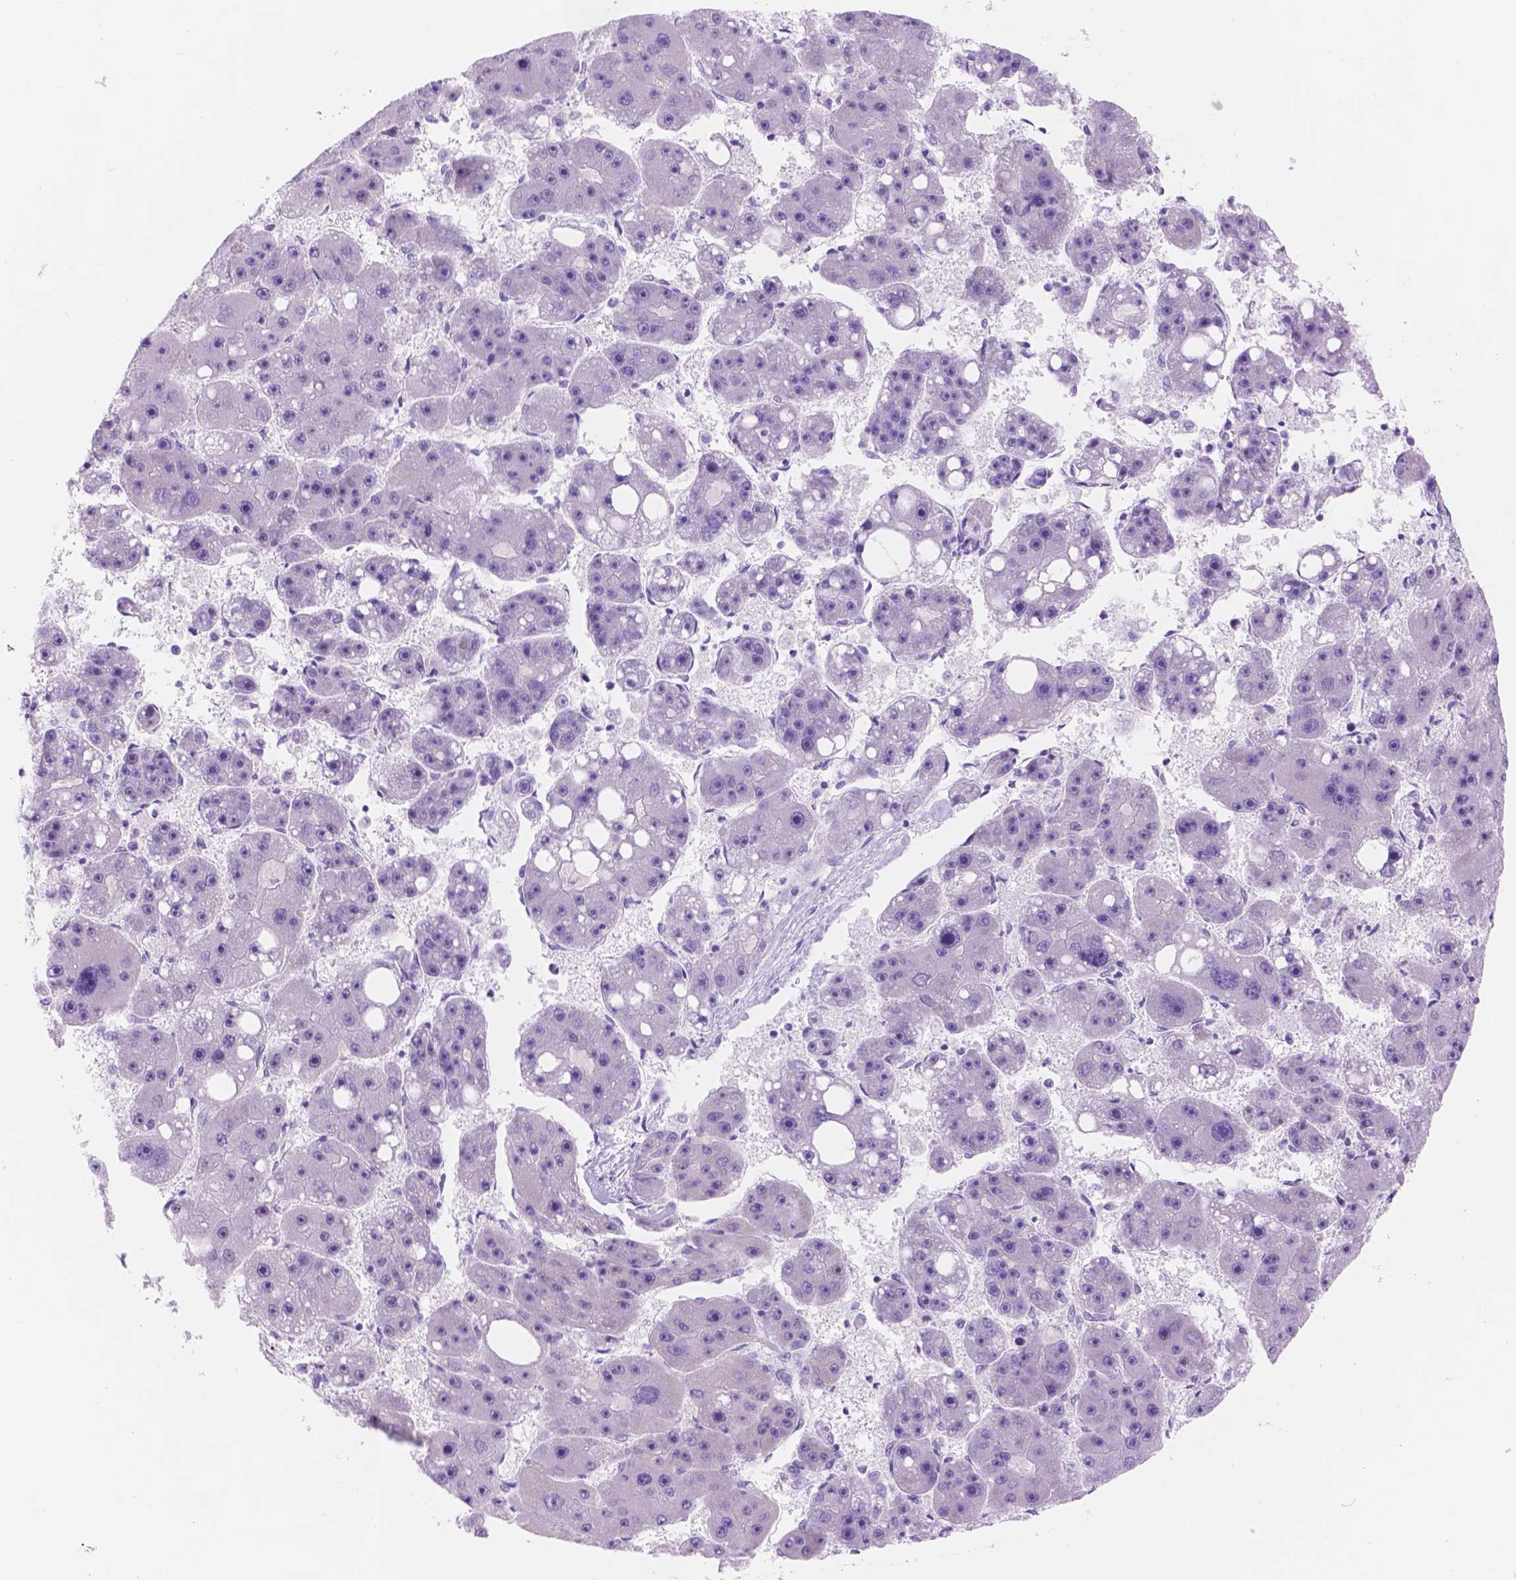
{"staining": {"intensity": "negative", "quantity": "none", "location": "none"}, "tissue": "liver cancer", "cell_type": "Tumor cells", "image_type": "cancer", "snomed": [{"axis": "morphology", "description": "Carcinoma, Hepatocellular, NOS"}, {"axis": "topography", "description": "Liver"}], "caption": "Immunohistochemical staining of human liver cancer (hepatocellular carcinoma) reveals no significant staining in tumor cells.", "gene": "DCC", "patient": {"sex": "female", "age": 61}}